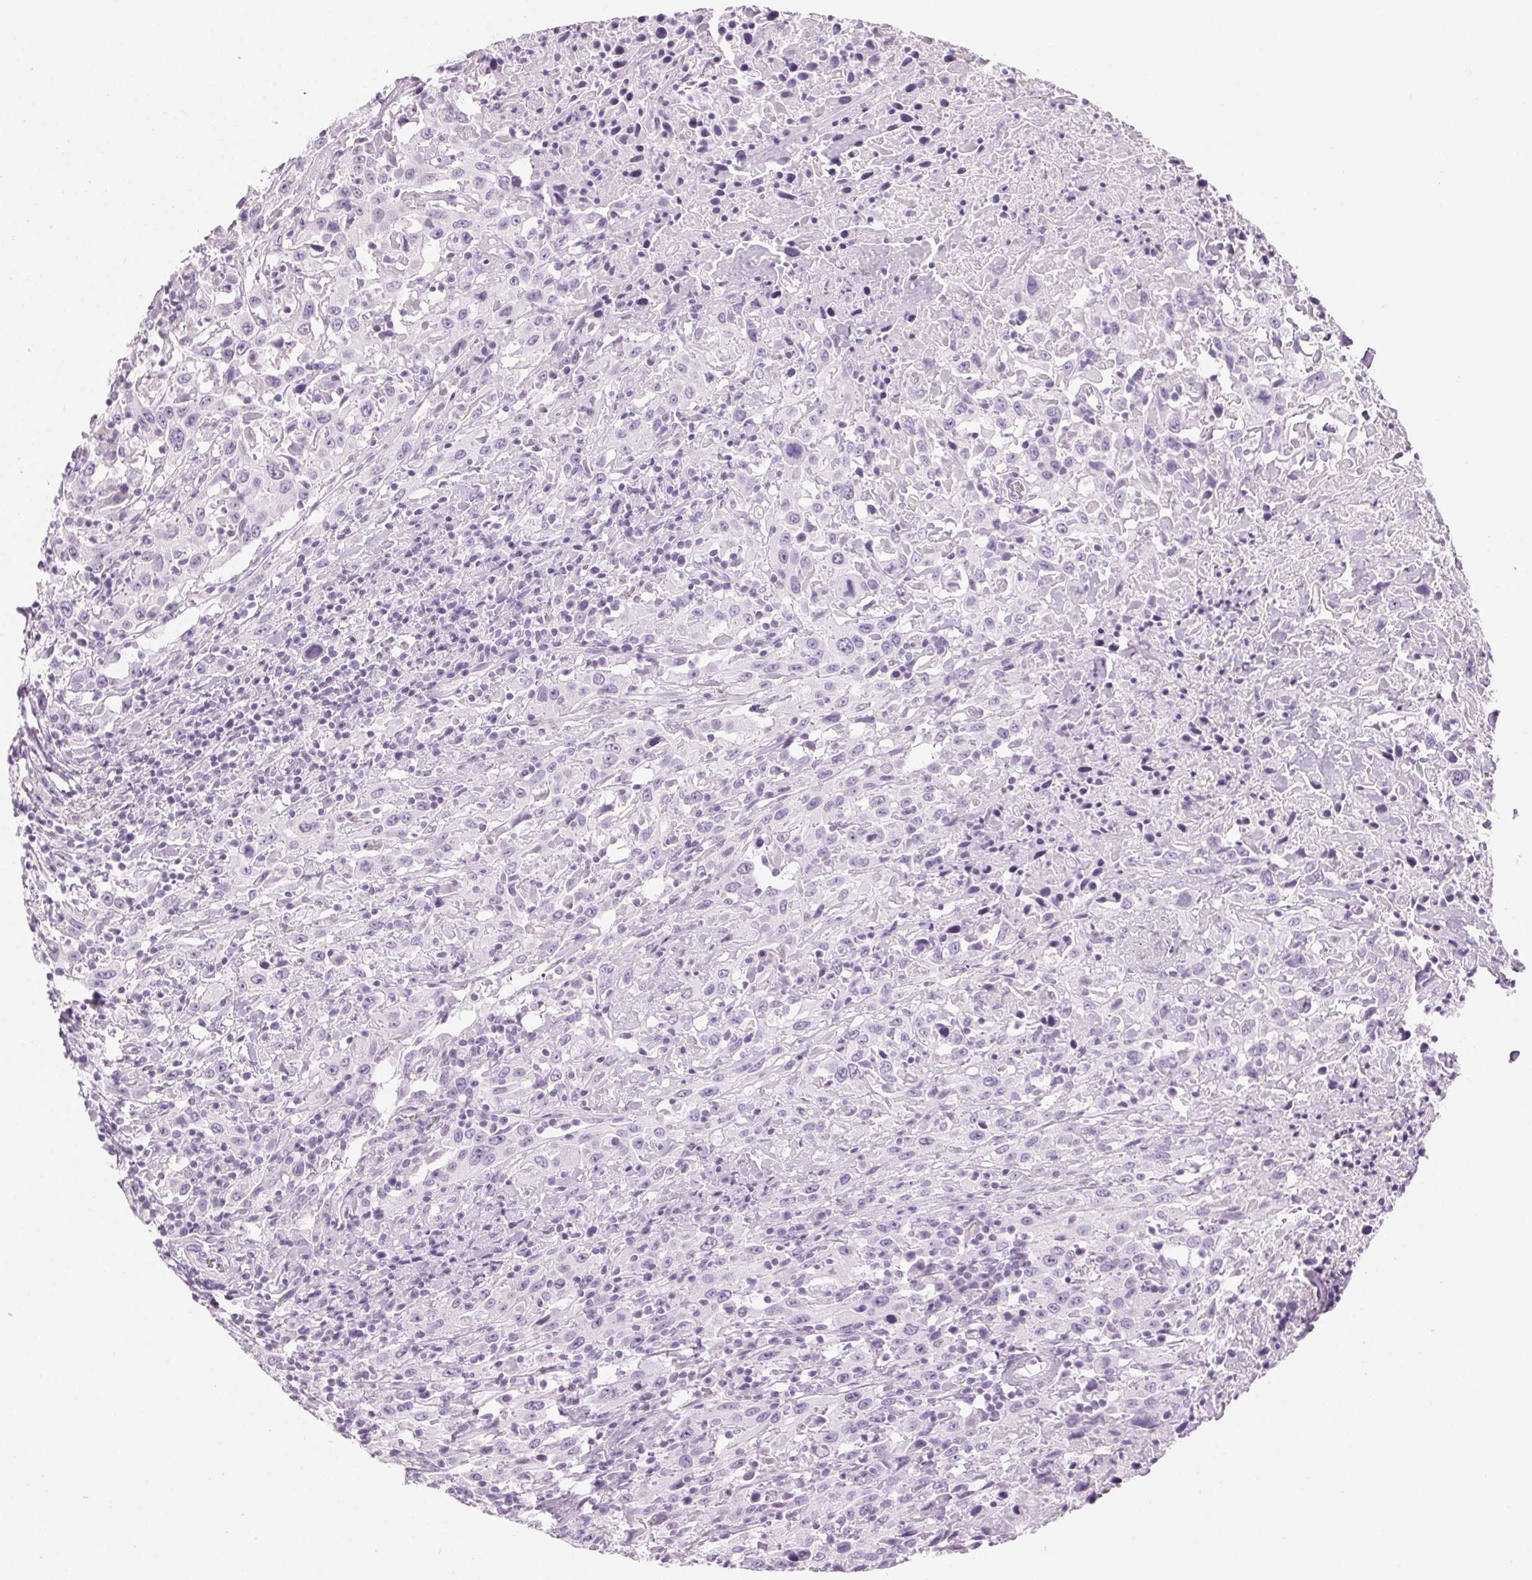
{"staining": {"intensity": "negative", "quantity": "none", "location": "none"}, "tissue": "urothelial cancer", "cell_type": "Tumor cells", "image_type": "cancer", "snomed": [{"axis": "morphology", "description": "Urothelial carcinoma, High grade"}, {"axis": "topography", "description": "Urinary bladder"}], "caption": "Histopathology image shows no protein positivity in tumor cells of urothelial cancer tissue.", "gene": "LRP2", "patient": {"sex": "male", "age": 61}}